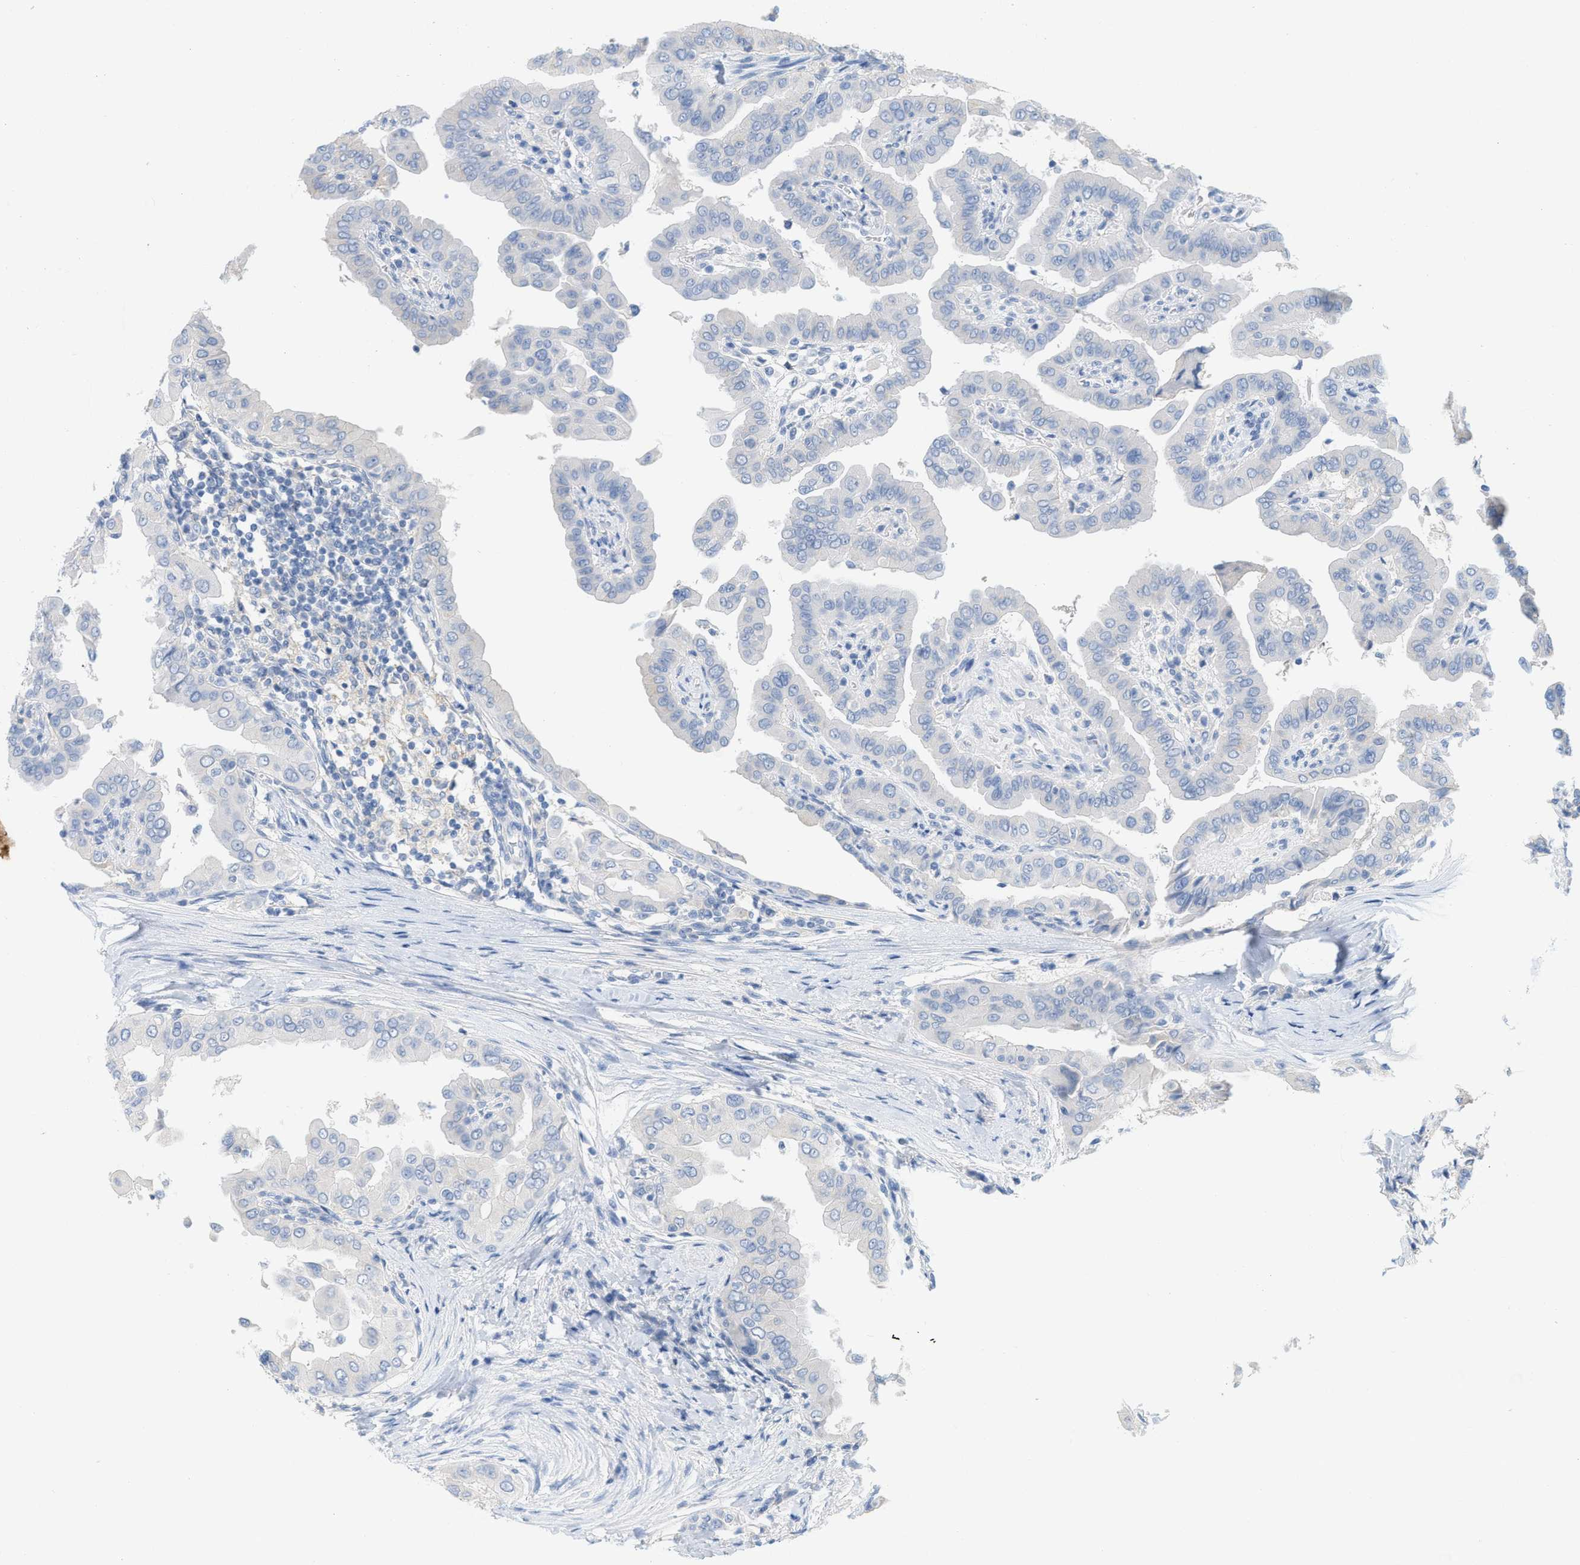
{"staining": {"intensity": "negative", "quantity": "none", "location": "none"}, "tissue": "thyroid cancer", "cell_type": "Tumor cells", "image_type": "cancer", "snomed": [{"axis": "morphology", "description": "Papillary adenocarcinoma, NOS"}, {"axis": "topography", "description": "Thyroid gland"}], "caption": "High power microscopy micrograph of an immunohistochemistry (IHC) photomicrograph of thyroid cancer, revealing no significant expression in tumor cells. (Immunohistochemistry (ihc), brightfield microscopy, high magnification).", "gene": "PAPPA", "patient": {"sex": "male", "age": 33}}